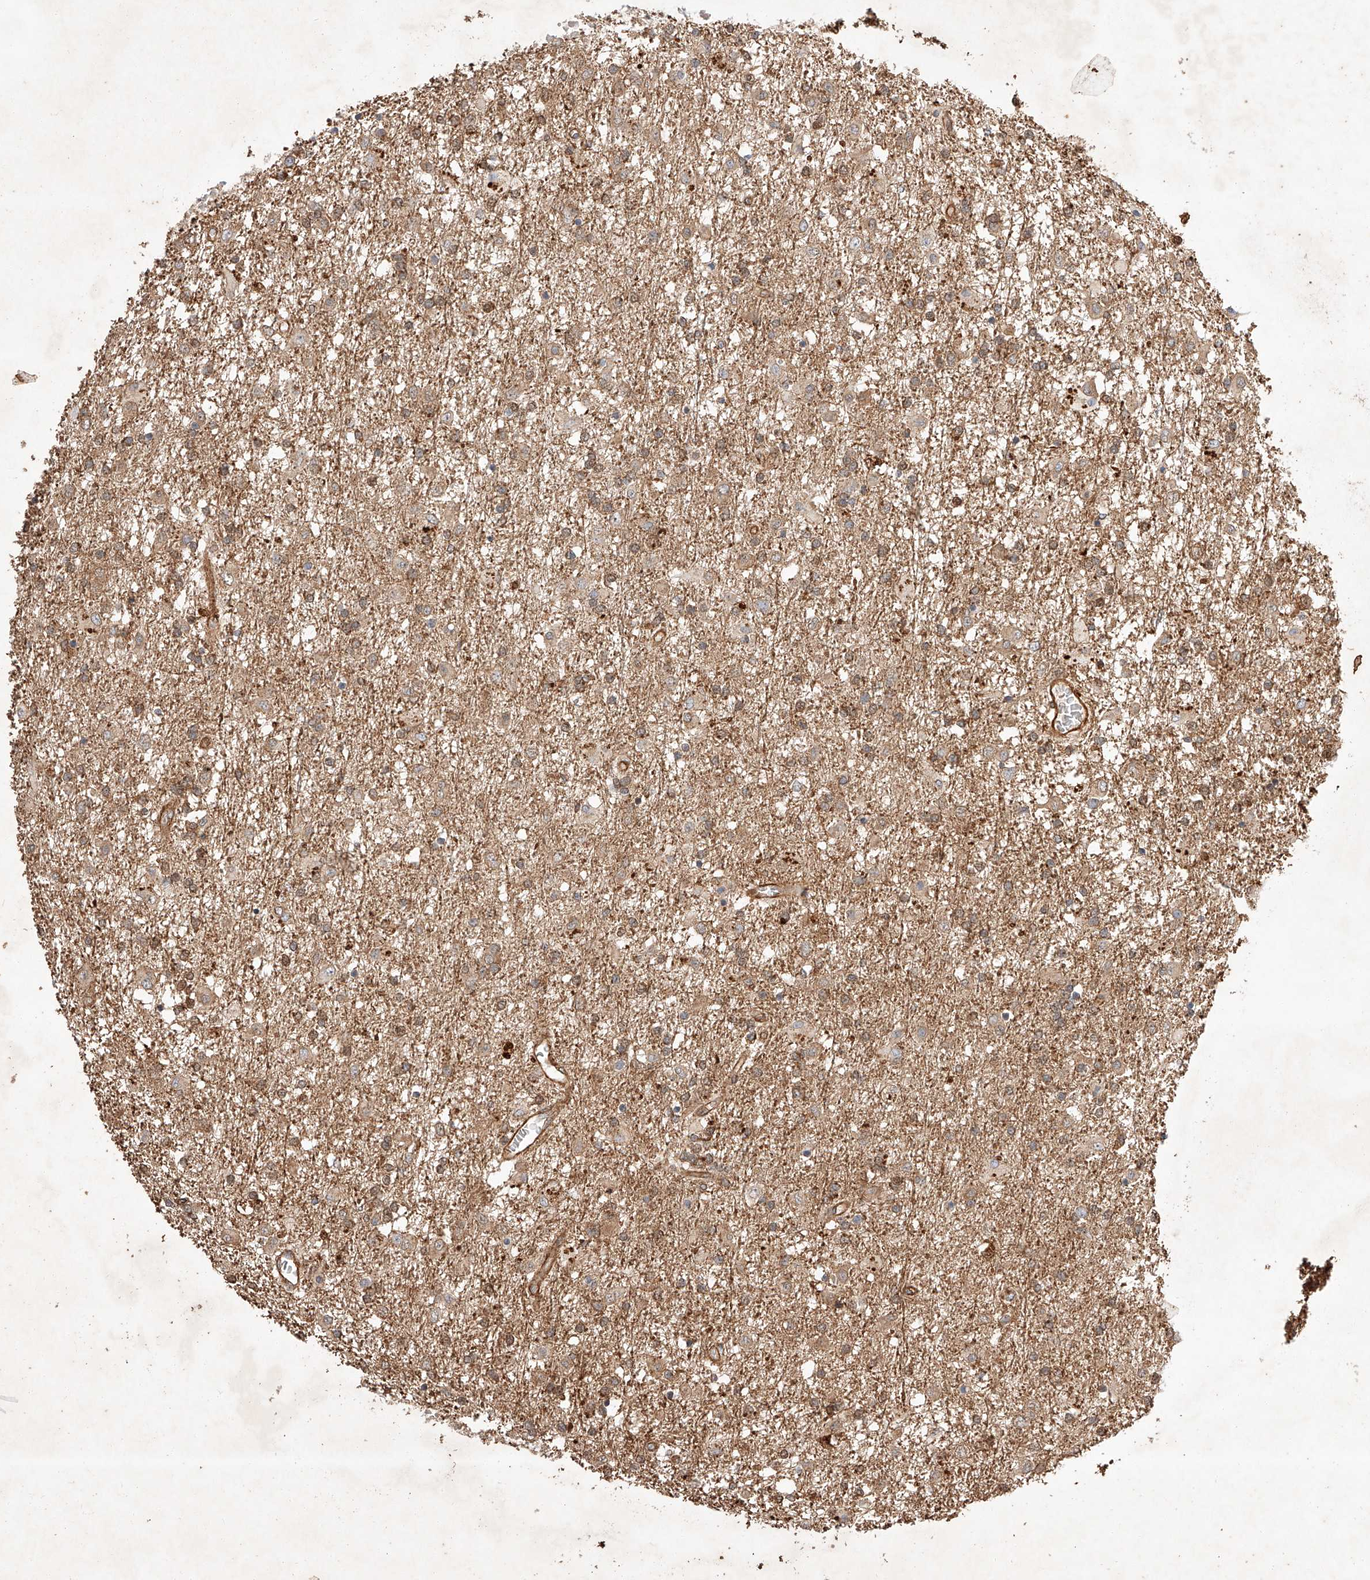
{"staining": {"intensity": "moderate", "quantity": "25%-75%", "location": "cytoplasmic/membranous"}, "tissue": "glioma", "cell_type": "Tumor cells", "image_type": "cancer", "snomed": [{"axis": "morphology", "description": "Glioma, malignant, Low grade"}, {"axis": "topography", "description": "Brain"}], "caption": "Immunohistochemical staining of malignant glioma (low-grade) reveals moderate cytoplasmic/membranous protein expression in approximately 25%-75% of tumor cells.", "gene": "GHDC", "patient": {"sex": "male", "age": 65}}